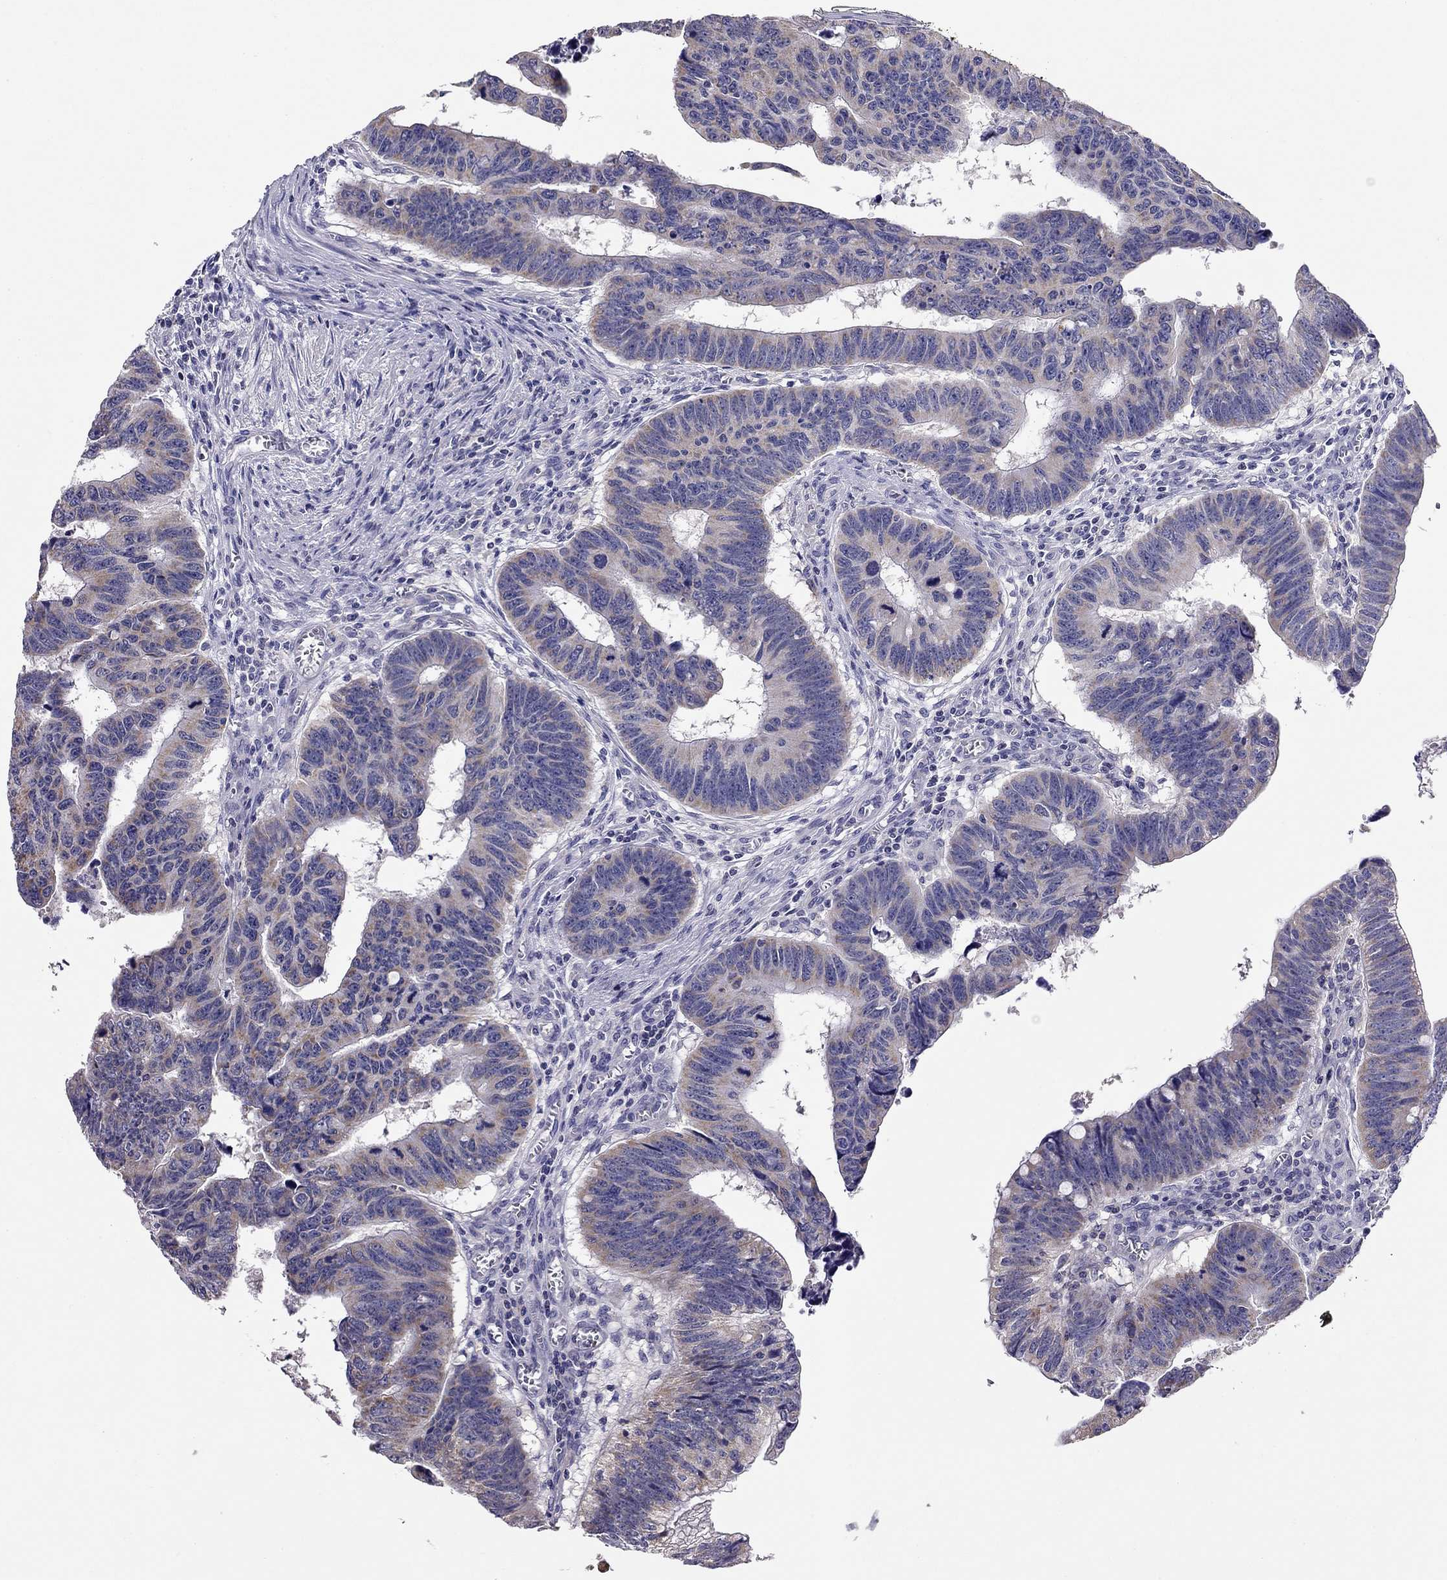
{"staining": {"intensity": "weak", "quantity": "25%-75%", "location": "cytoplasmic/membranous"}, "tissue": "colorectal cancer", "cell_type": "Tumor cells", "image_type": "cancer", "snomed": [{"axis": "morphology", "description": "Adenocarcinoma, NOS"}, {"axis": "topography", "description": "Appendix"}, {"axis": "topography", "description": "Colon"}, {"axis": "topography", "description": "Cecum"}, {"axis": "topography", "description": "Colon asc"}], "caption": "Adenocarcinoma (colorectal) tissue exhibits weak cytoplasmic/membranous positivity in approximately 25%-75% of tumor cells, visualized by immunohistochemistry.", "gene": "CITED1", "patient": {"sex": "female", "age": 85}}